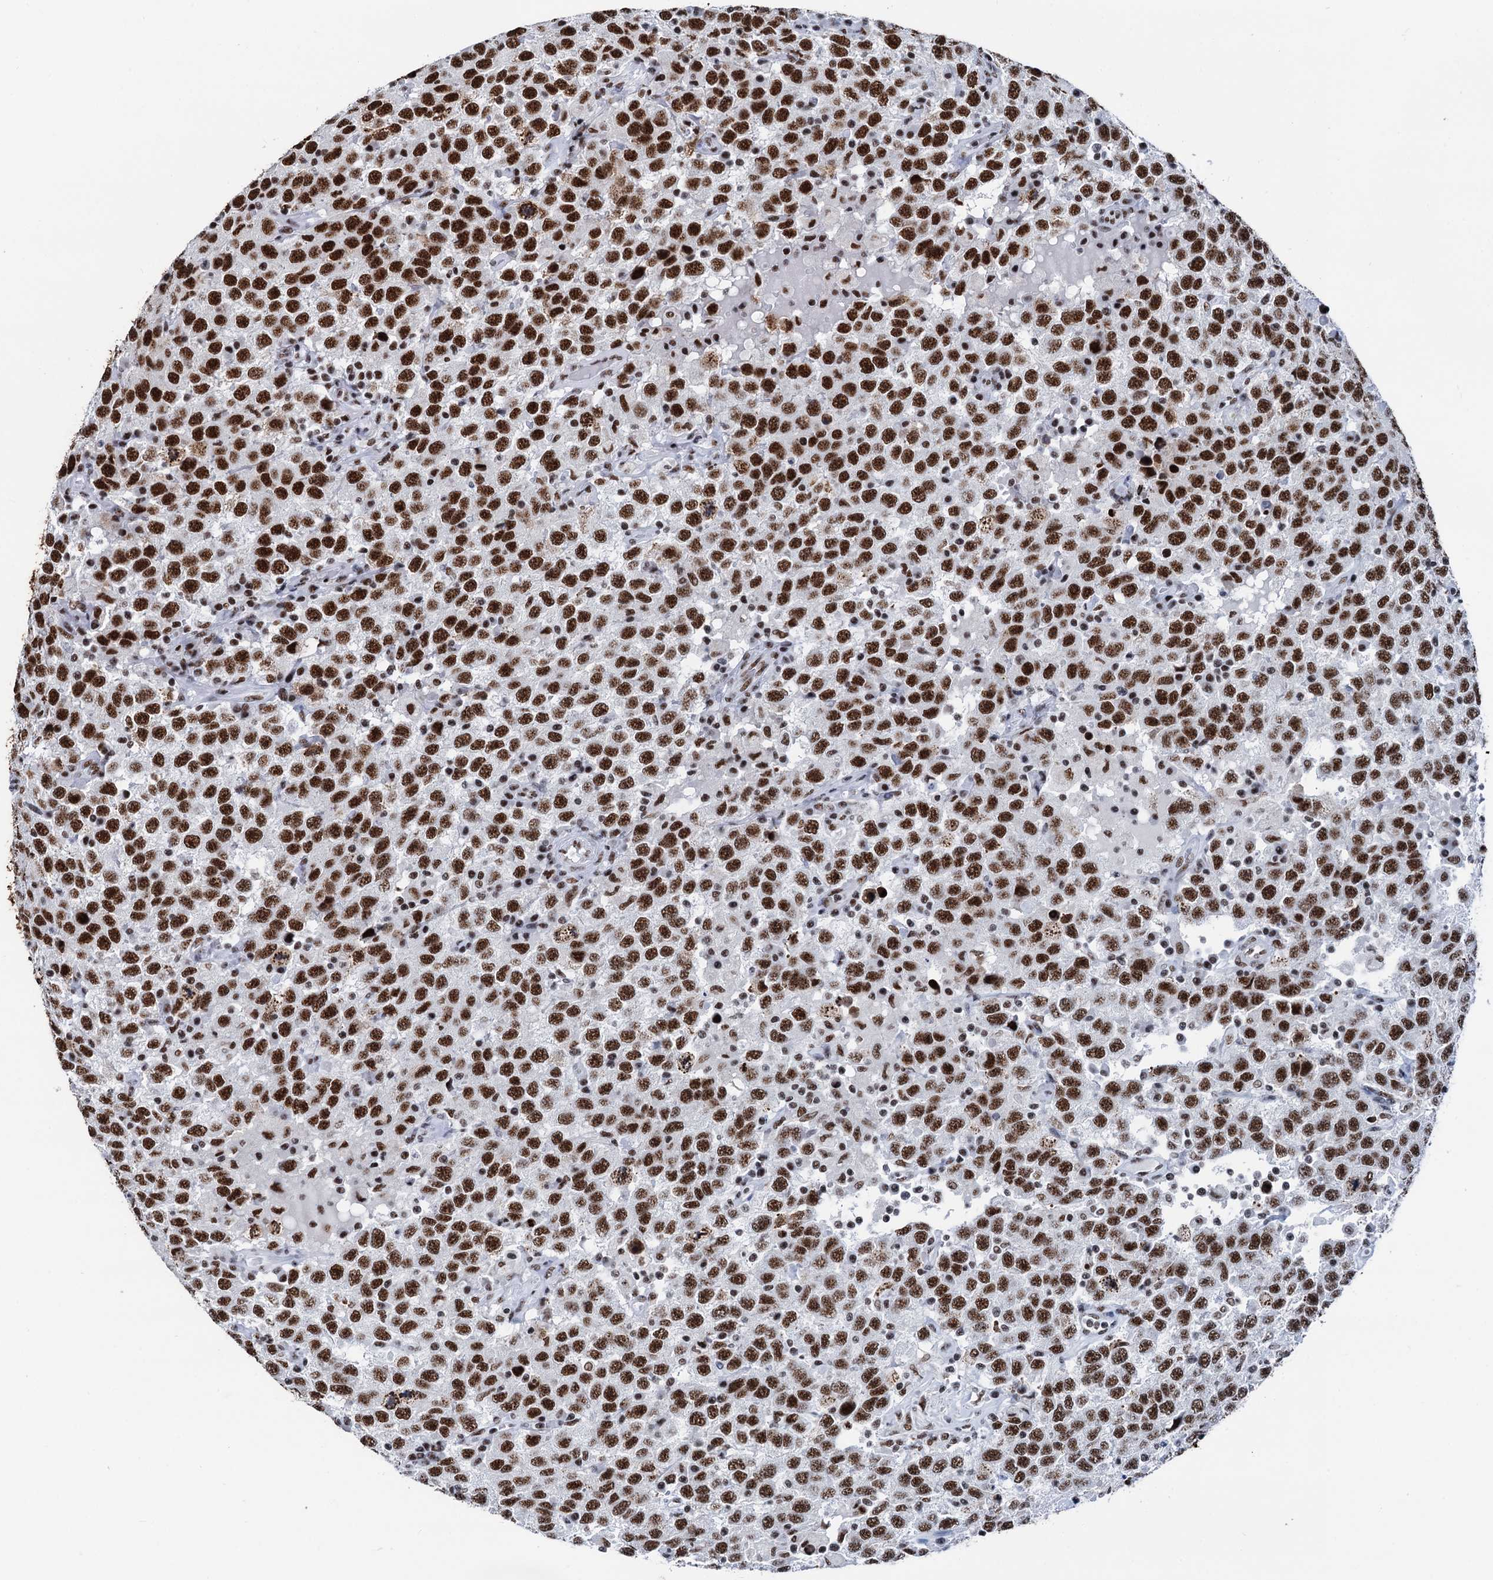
{"staining": {"intensity": "strong", "quantity": ">75%", "location": "nuclear"}, "tissue": "testis cancer", "cell_type": "Tumor cells", "image_type": "cancer", "snomed": [{"axis": "morphology", "description": "Seminoma, NOS"}, {"axis": "topography", "description": "Testis"}], "caption": "Testis cancer tissue demonstrates strong nuclear staining in about >75% of tumor cells, visualized by immunohistochemistry. Immunohistochemistry stains the protein of interest in brown and the nuclei are stained blue.", "gene": "DDX23", "patient": {"sex": "male", "age": 41}}